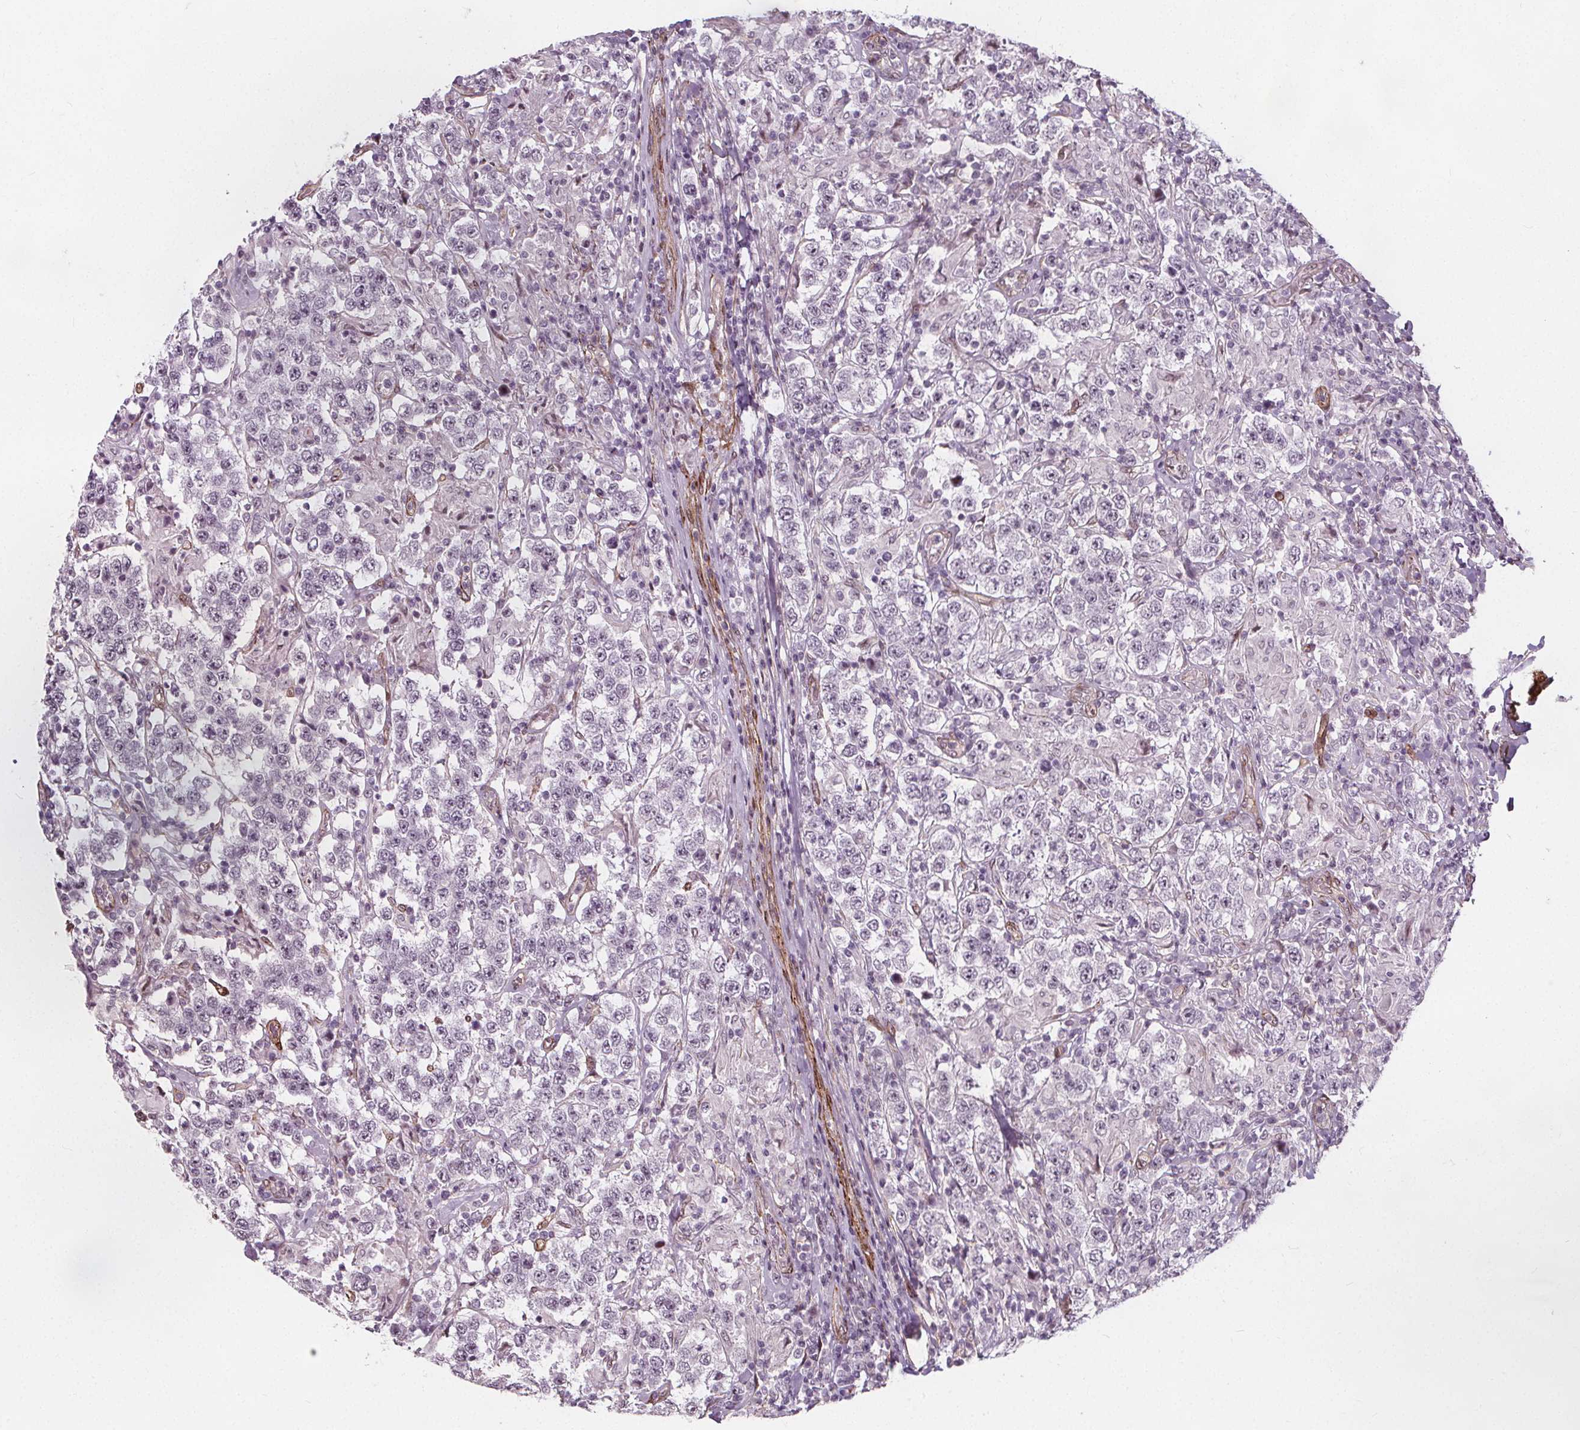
{"staining": {"intensity": "weak", "quantity": "<25%", "location": "nuclear"}, "tissue": "testis cancer", "cell_type": "Tumor cells", "image_type": "cancer", "snomed": [{"axis": "morphology", "description": "Seminoma, NOS"}, {"axis": "morphology", "description": "Carcinoma, Embryonal, NOS"}, {"axis": "topography", "description": "Testis"}], "caption": "High magnification brightfield microscopy of testis cancer stained with DAB (3,3'-diaminobenzidine) (brown) and counterstained with hematoxylin (blue): tumor cells show no significant positivity.", "gene": "HAS1", "patient": {"sex": "male", "age": 41}}